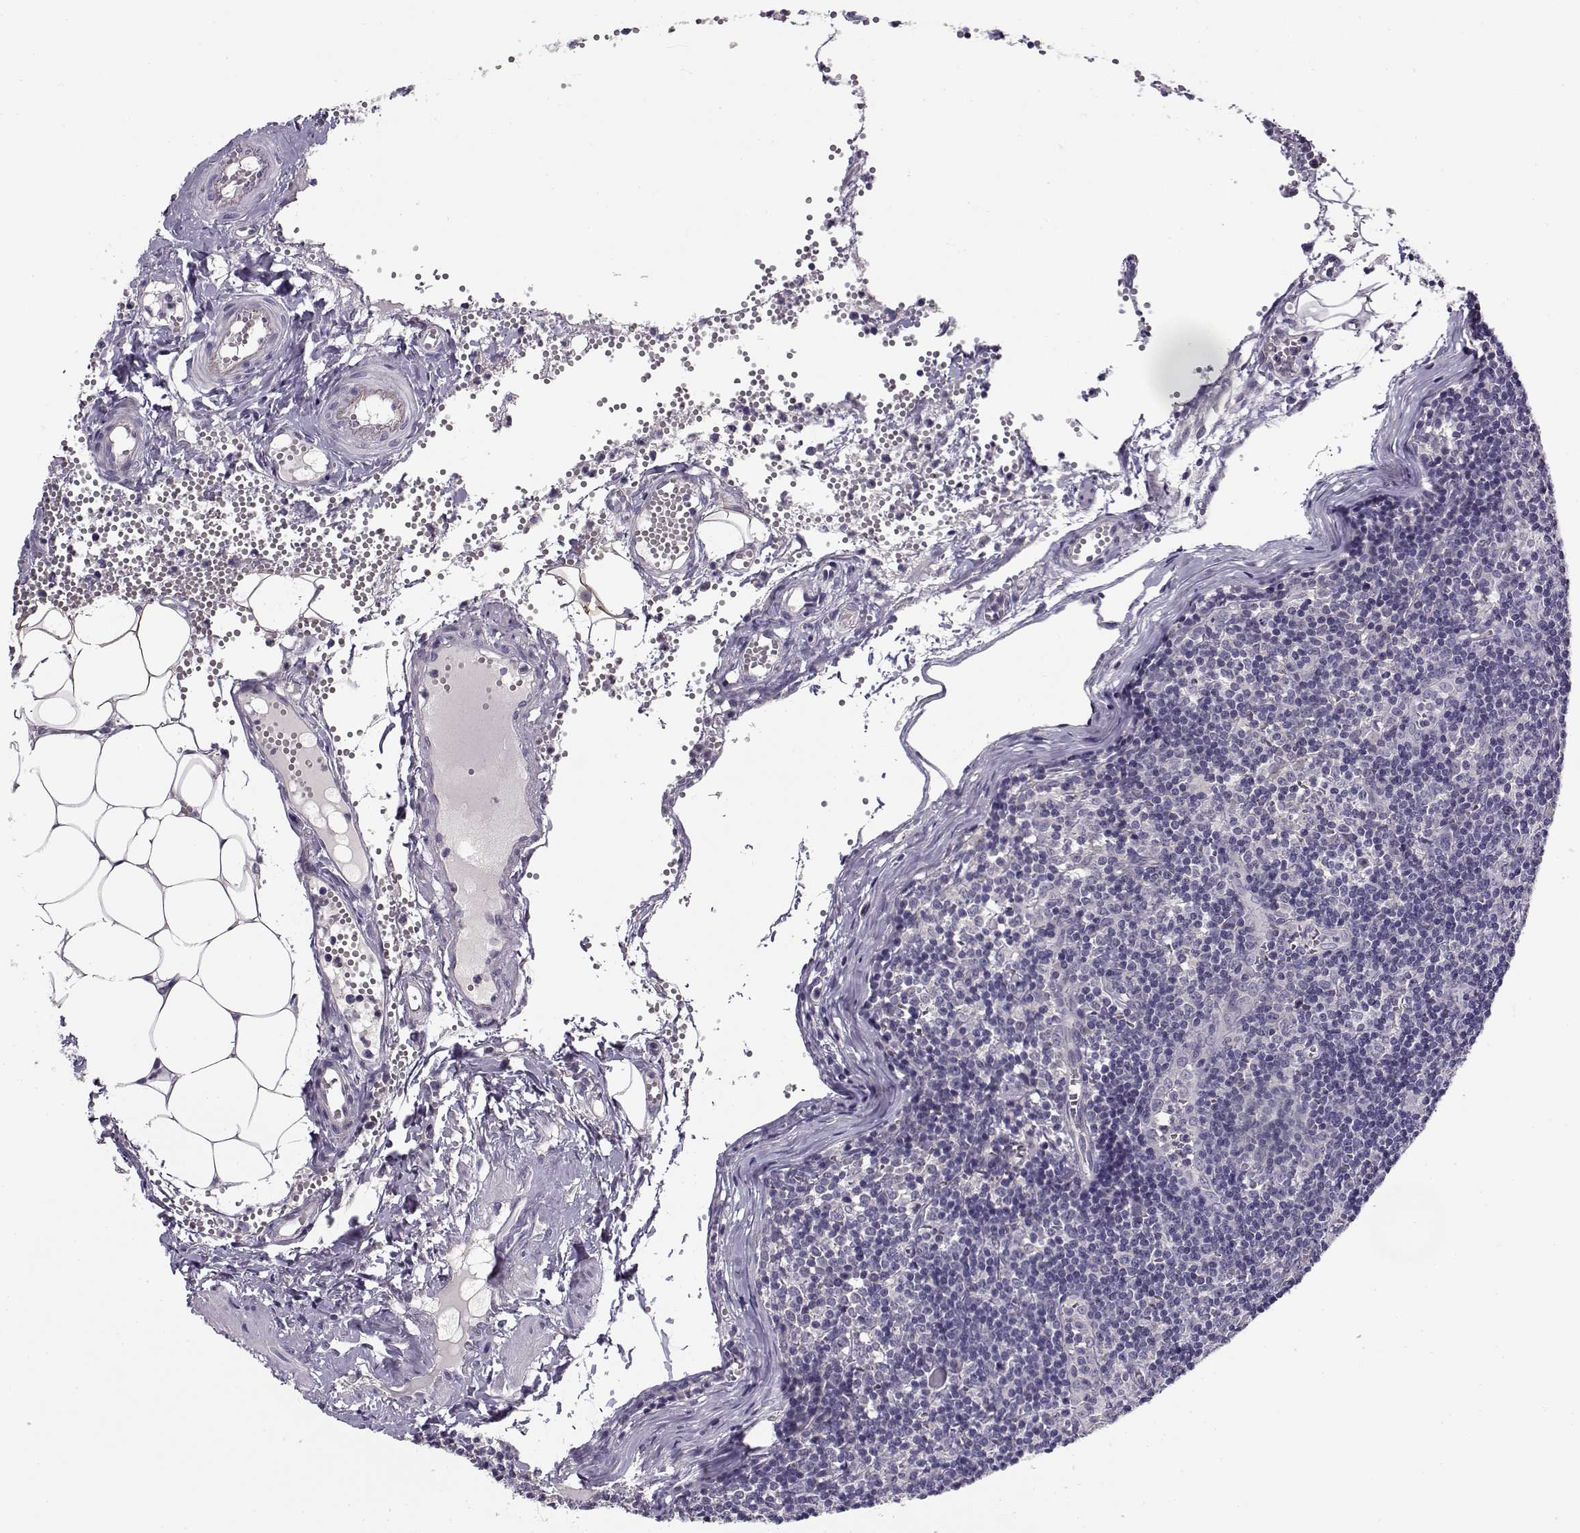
{"staining": {"intensity": "negative", "quantity": "none", "location": "none"}, "tissue": "lymph node", "cell_type": "Germinal center cells", "image_type": "normal", "snomed": [{"axis": "morphology", "description": "Normal tissue, NOS"}, {"axis": "topography", "description": "Lymph node"}], "caption": "The photomicrograph shows no significant staining in germinal center cells of lymph node. (DAB (3,3'-diaminobenzidine) immunohistochemistry with hematoxylin counter stain).", "gene": "TMEM145", "patient": {"sex": "female", "age": 52}}